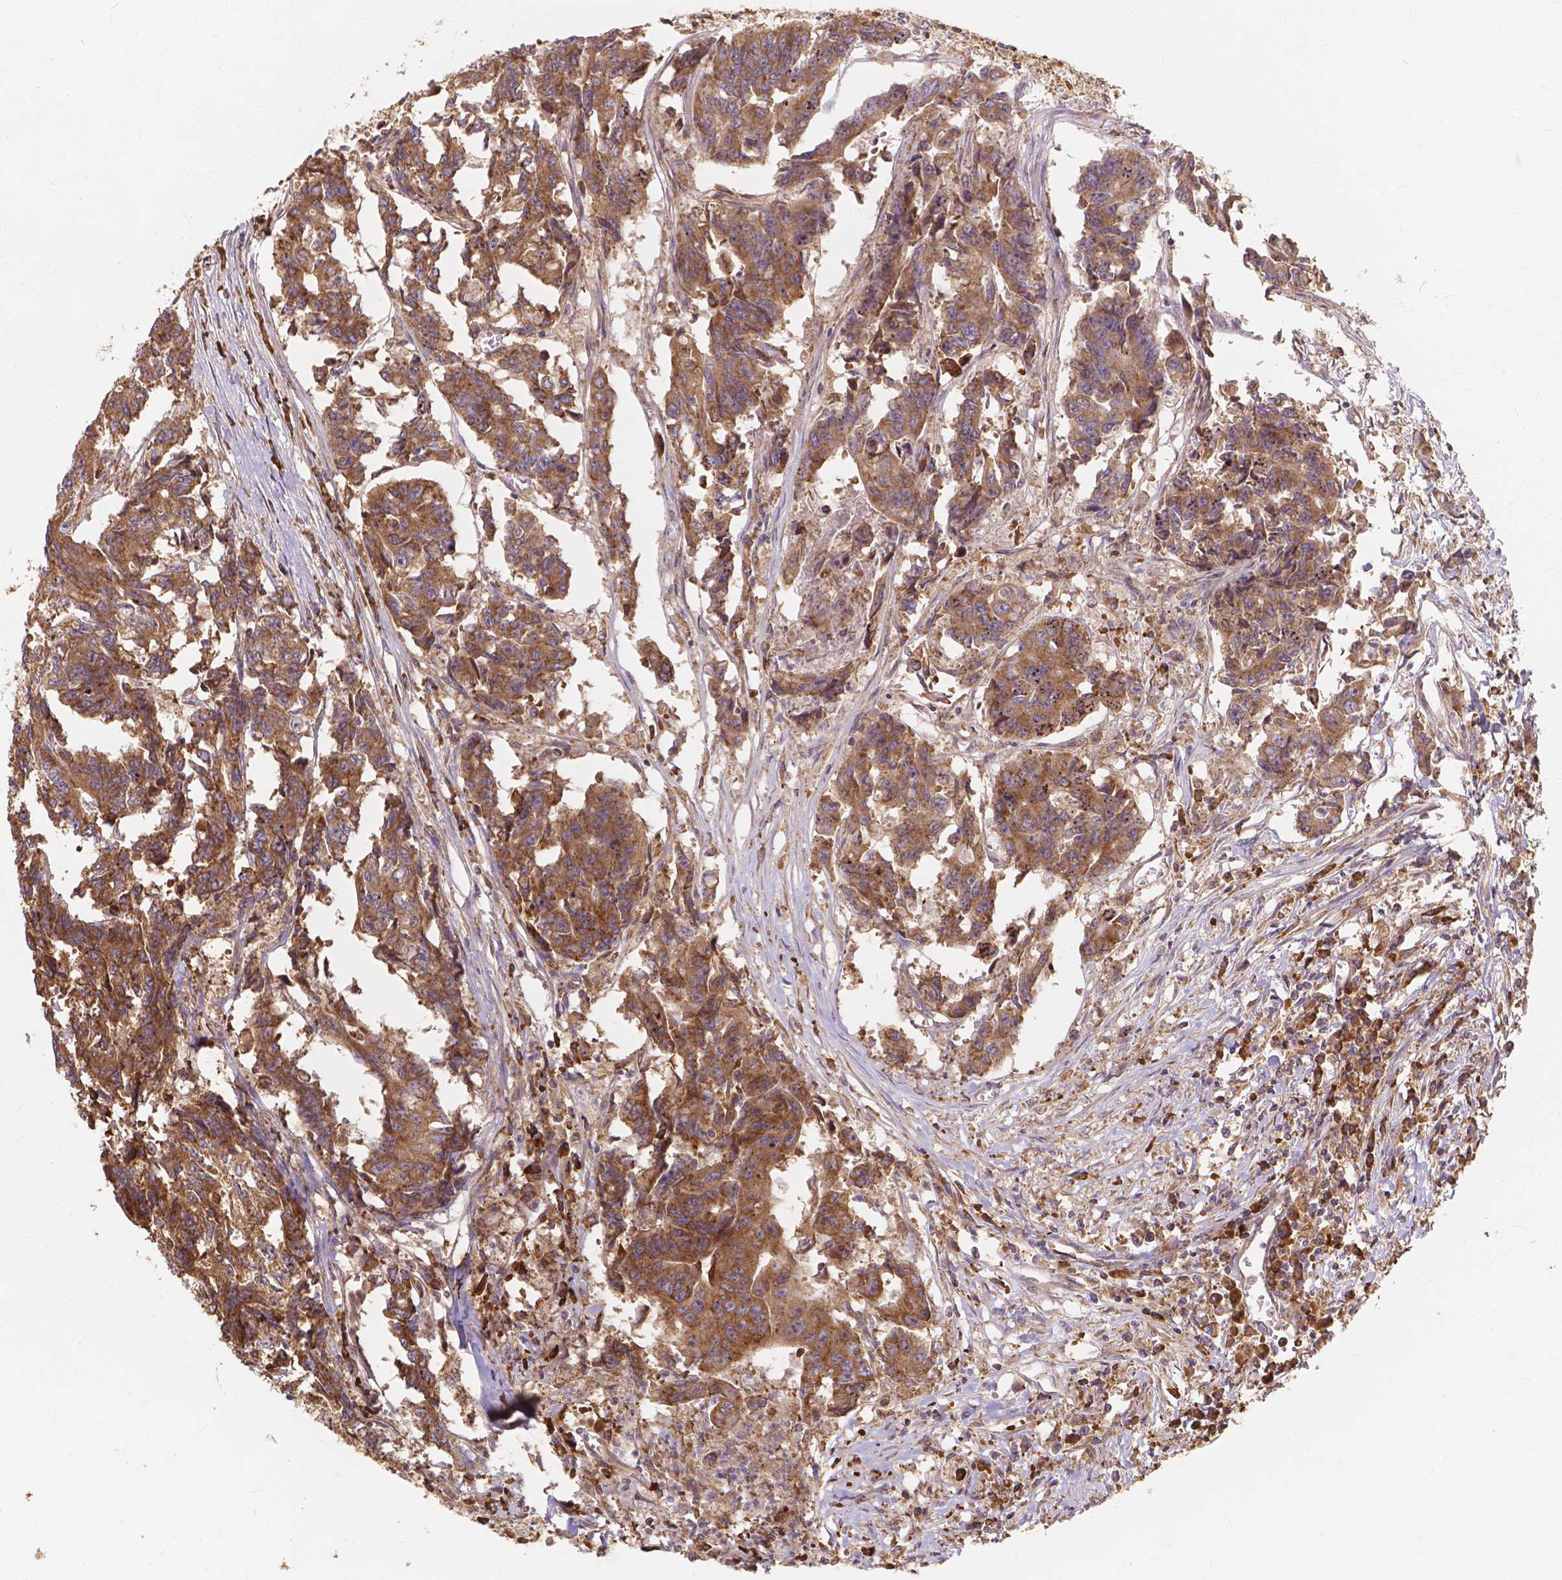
{"staining": {"intensity": "moderate", "quantity": ">75%", "location": "cytoplasmic/membranous"}, "tissue": "colorectal cancer", "cell_type": "Tumor cells", "image_type": "cancer", "snomed": [{"axis": "morphology", "description": "Adenocarcinoma, NOS"}, {"axis": "topography", "description": "Rectum"}], "caption": "A medium amount of moderate cytoplasmic/membranous expression is present in about >75% of tumor cells in adenocarcinoma (colorectal) tissue.", "gene": "TAB2", "patient": {"sex": "male", "age": 54}}